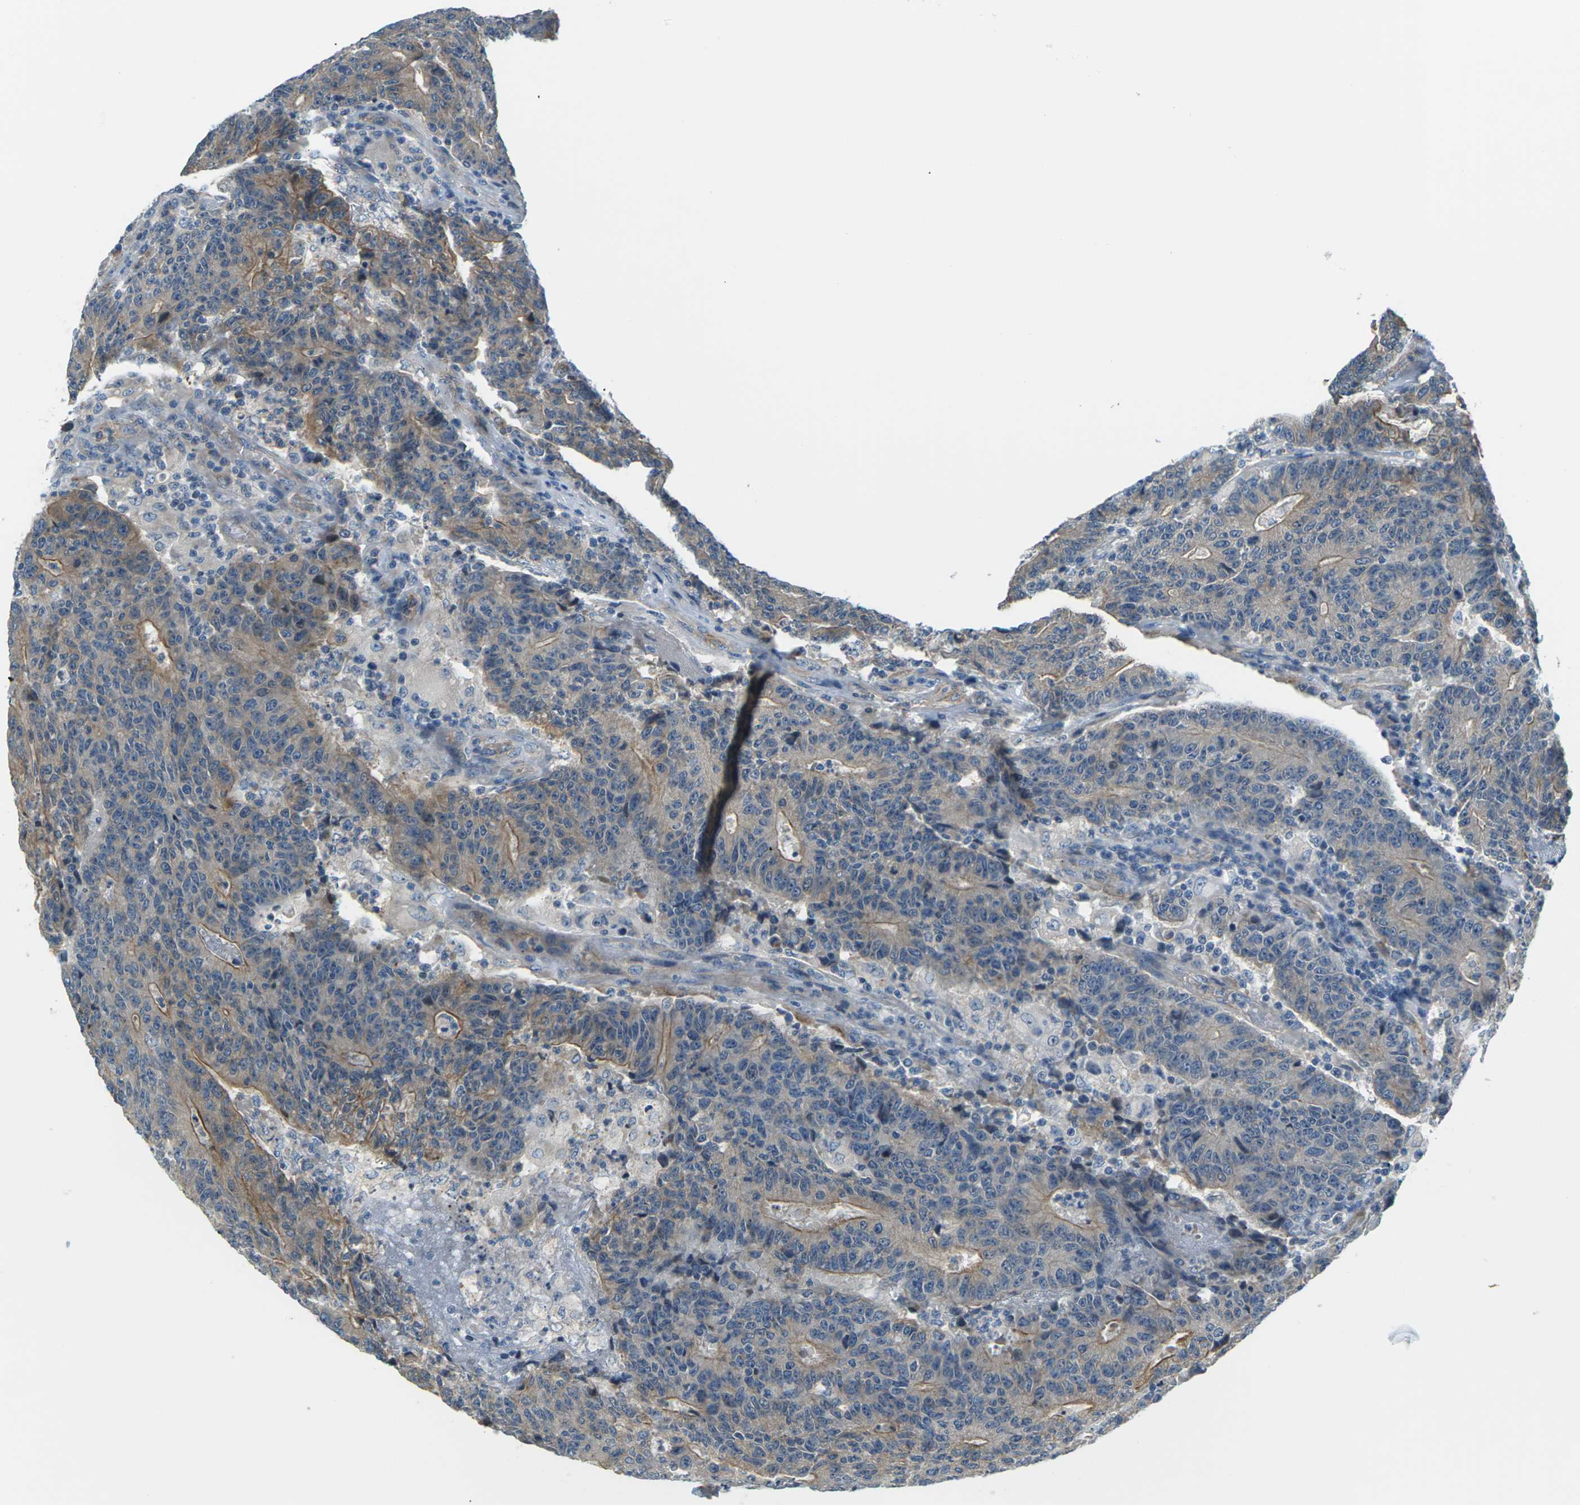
{"staining": {"intensity": "moderate", "quantity": ">75%", "location": "cytoplasmic/membranous"}, "tissue": "colorectal cancer", "cell_type": "Tumor cells", "image_type": "cancer", "snomed": [{"axis": "morphology", "description": "Normal tissue, NOS"}, {"axis": "morphology", "description": "Adenocarcinoma, NOS"}, {"axis": "topography", "description": "Colon"}], "caption": "Tumor cells demonstrate medium levels of moderate cytoplasmic/membranous staining in about >75% of cells in adenocarcinoma (colorectal).", "gene": "SLC13A3", "patient": {"sex": "female", "age": 75}}